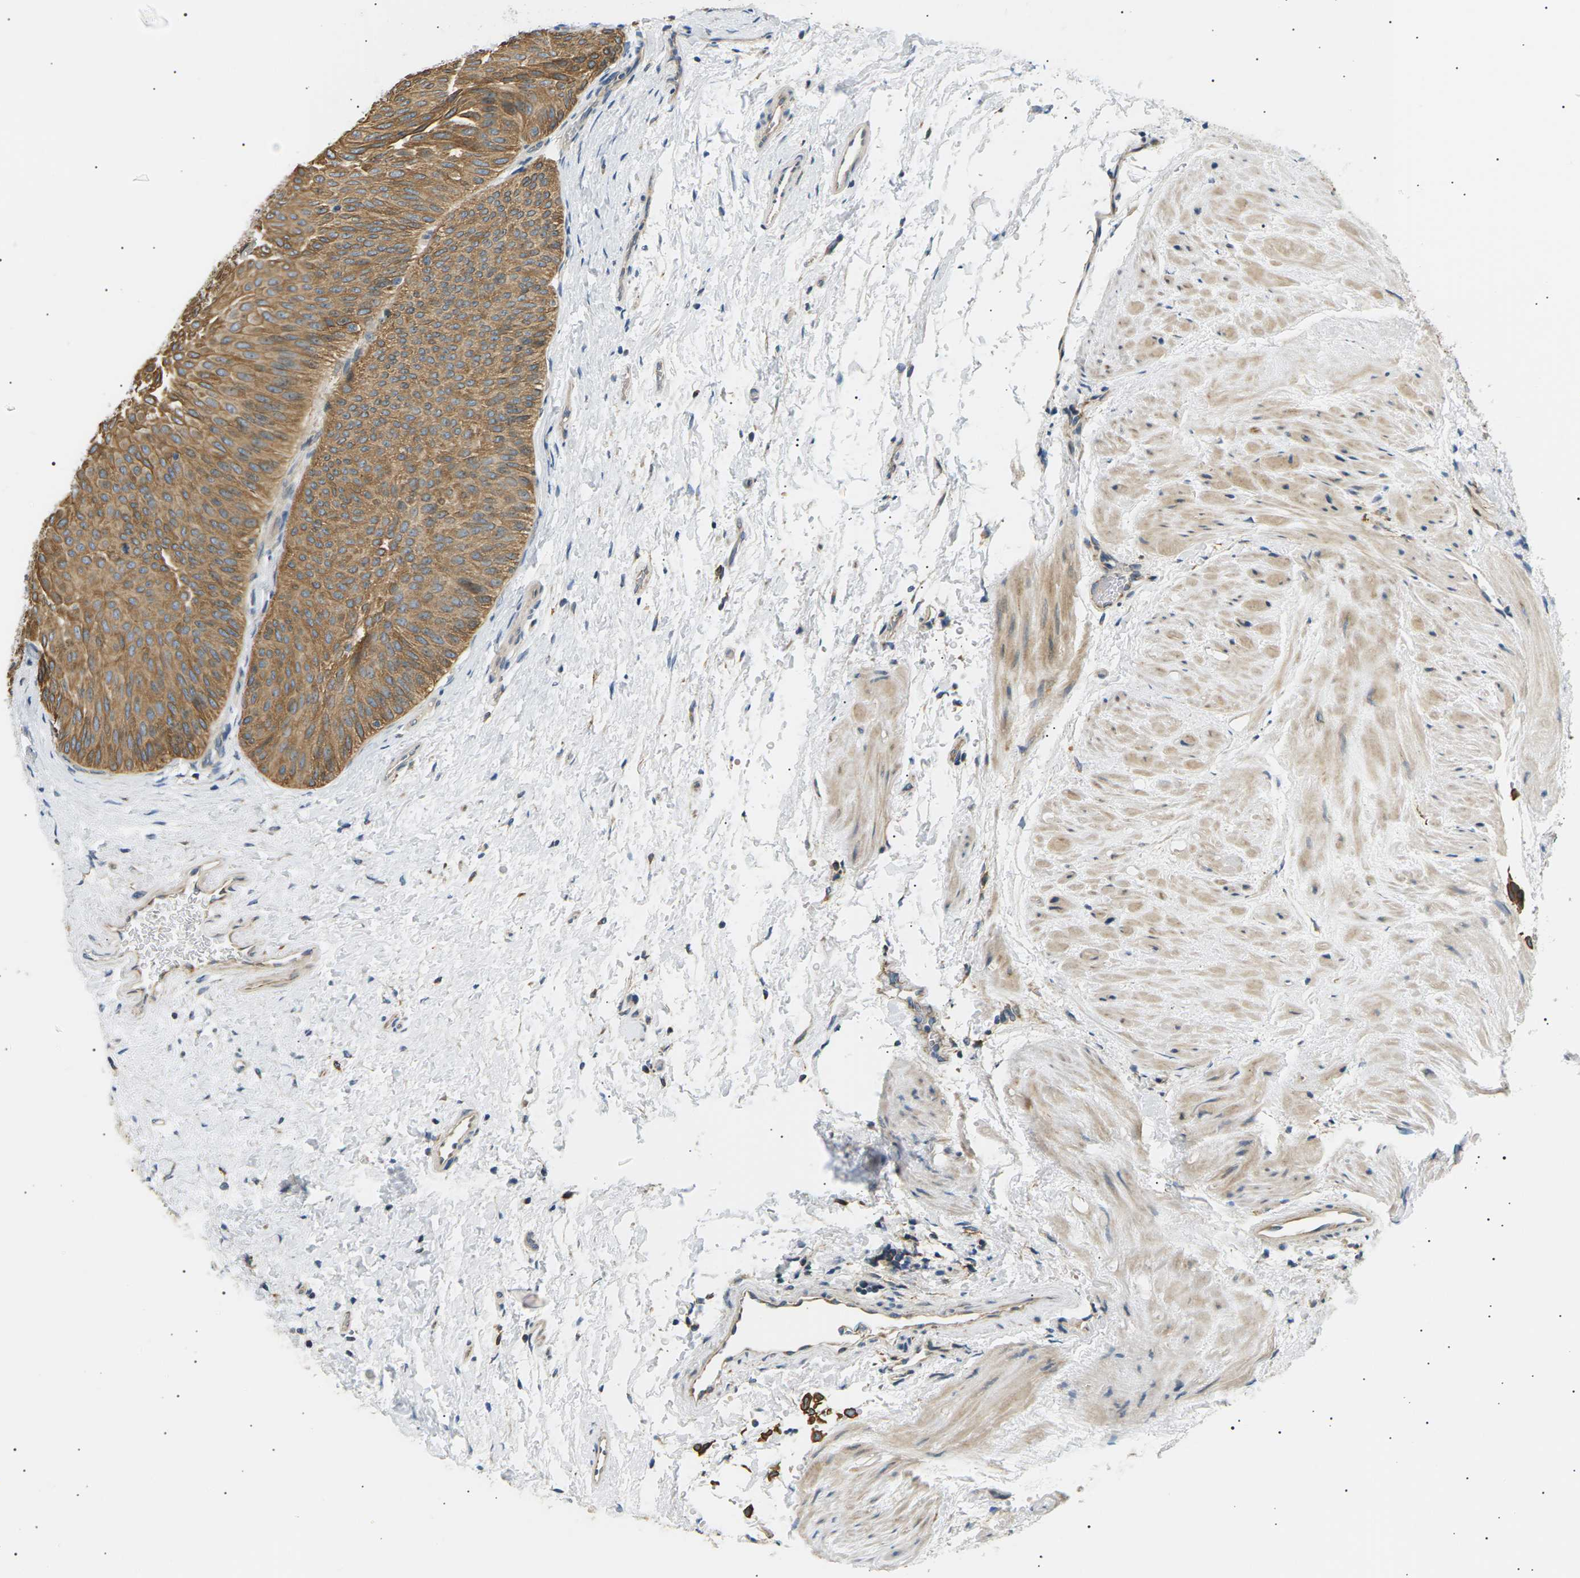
{"staining": {"intensity": "moderate", "quantity": ">75%", "location": "cytoplasmic/membranous"}, "tissue": "urothelial cancer", "cell_type": "Tumor cells", "image_type": "cancer", "snomed": [{"axis": "morphology", "description": "Urothelial carcinoma, Low grade"}, {"axis": "topography", "description": "Urinary bladder"}], "caption": "A micrograph of urothelial carcinoma (low-grade) stained for a protein reveals moderate cytoplasmic/membranous brown staining in tumor cells.", "gene": "TBC1D8", "patient": {"sex": "female", "age": 60}}